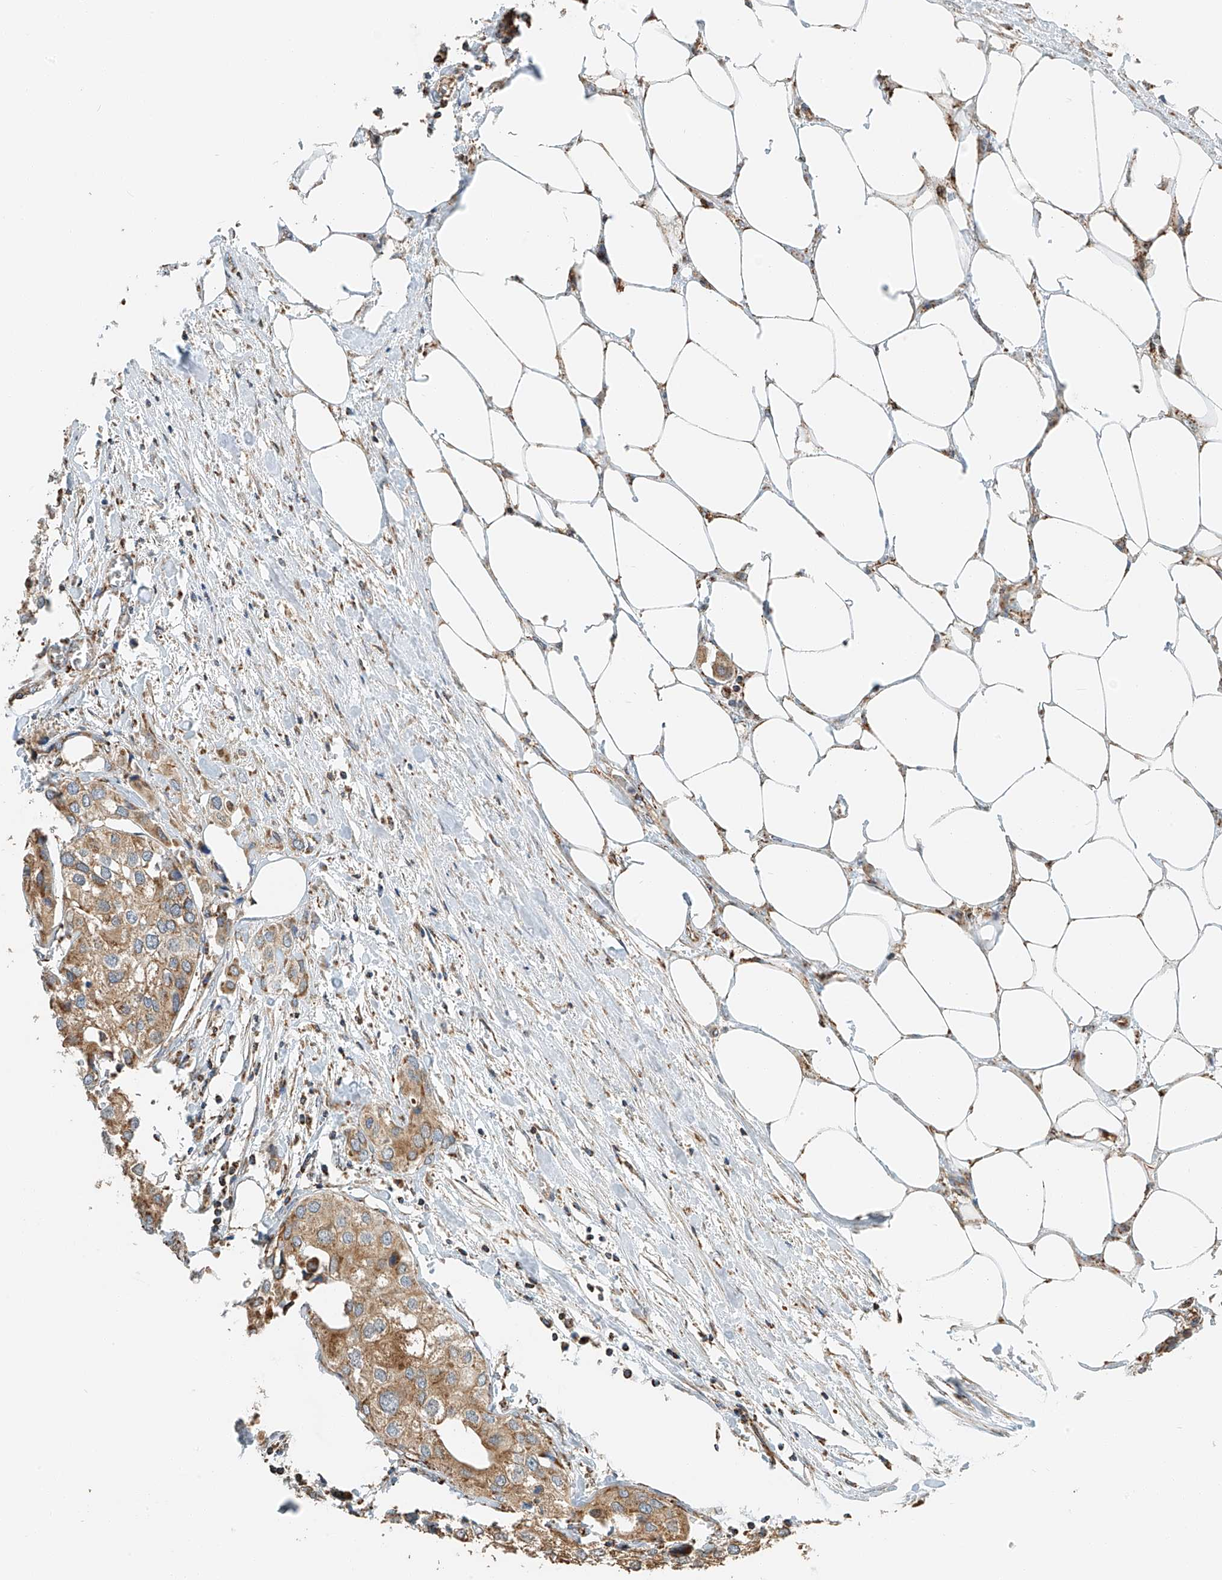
{"staining": {"intensity": "moderate", "quantity": ">75%", "location": "cytoplasmic/membranous"}, "tissue": "urothelial cancer", "cell_type": "Tumor cells", "image_type": "cancer", "snomed": [{"axis": "morphology", "description": "Urothelial carcinoma, High grade"}, {"axis": "topography", "description": "Urinary bladder"}], "caption": "Moderate cytoplasmic/membranous staining for a protein is identified in approximately >75% of tumor cells of urothelial cancer using immunohistochemistry (IHC).", "gene": "YIPF7", "patient": {"sex": "male", "age": 64}}